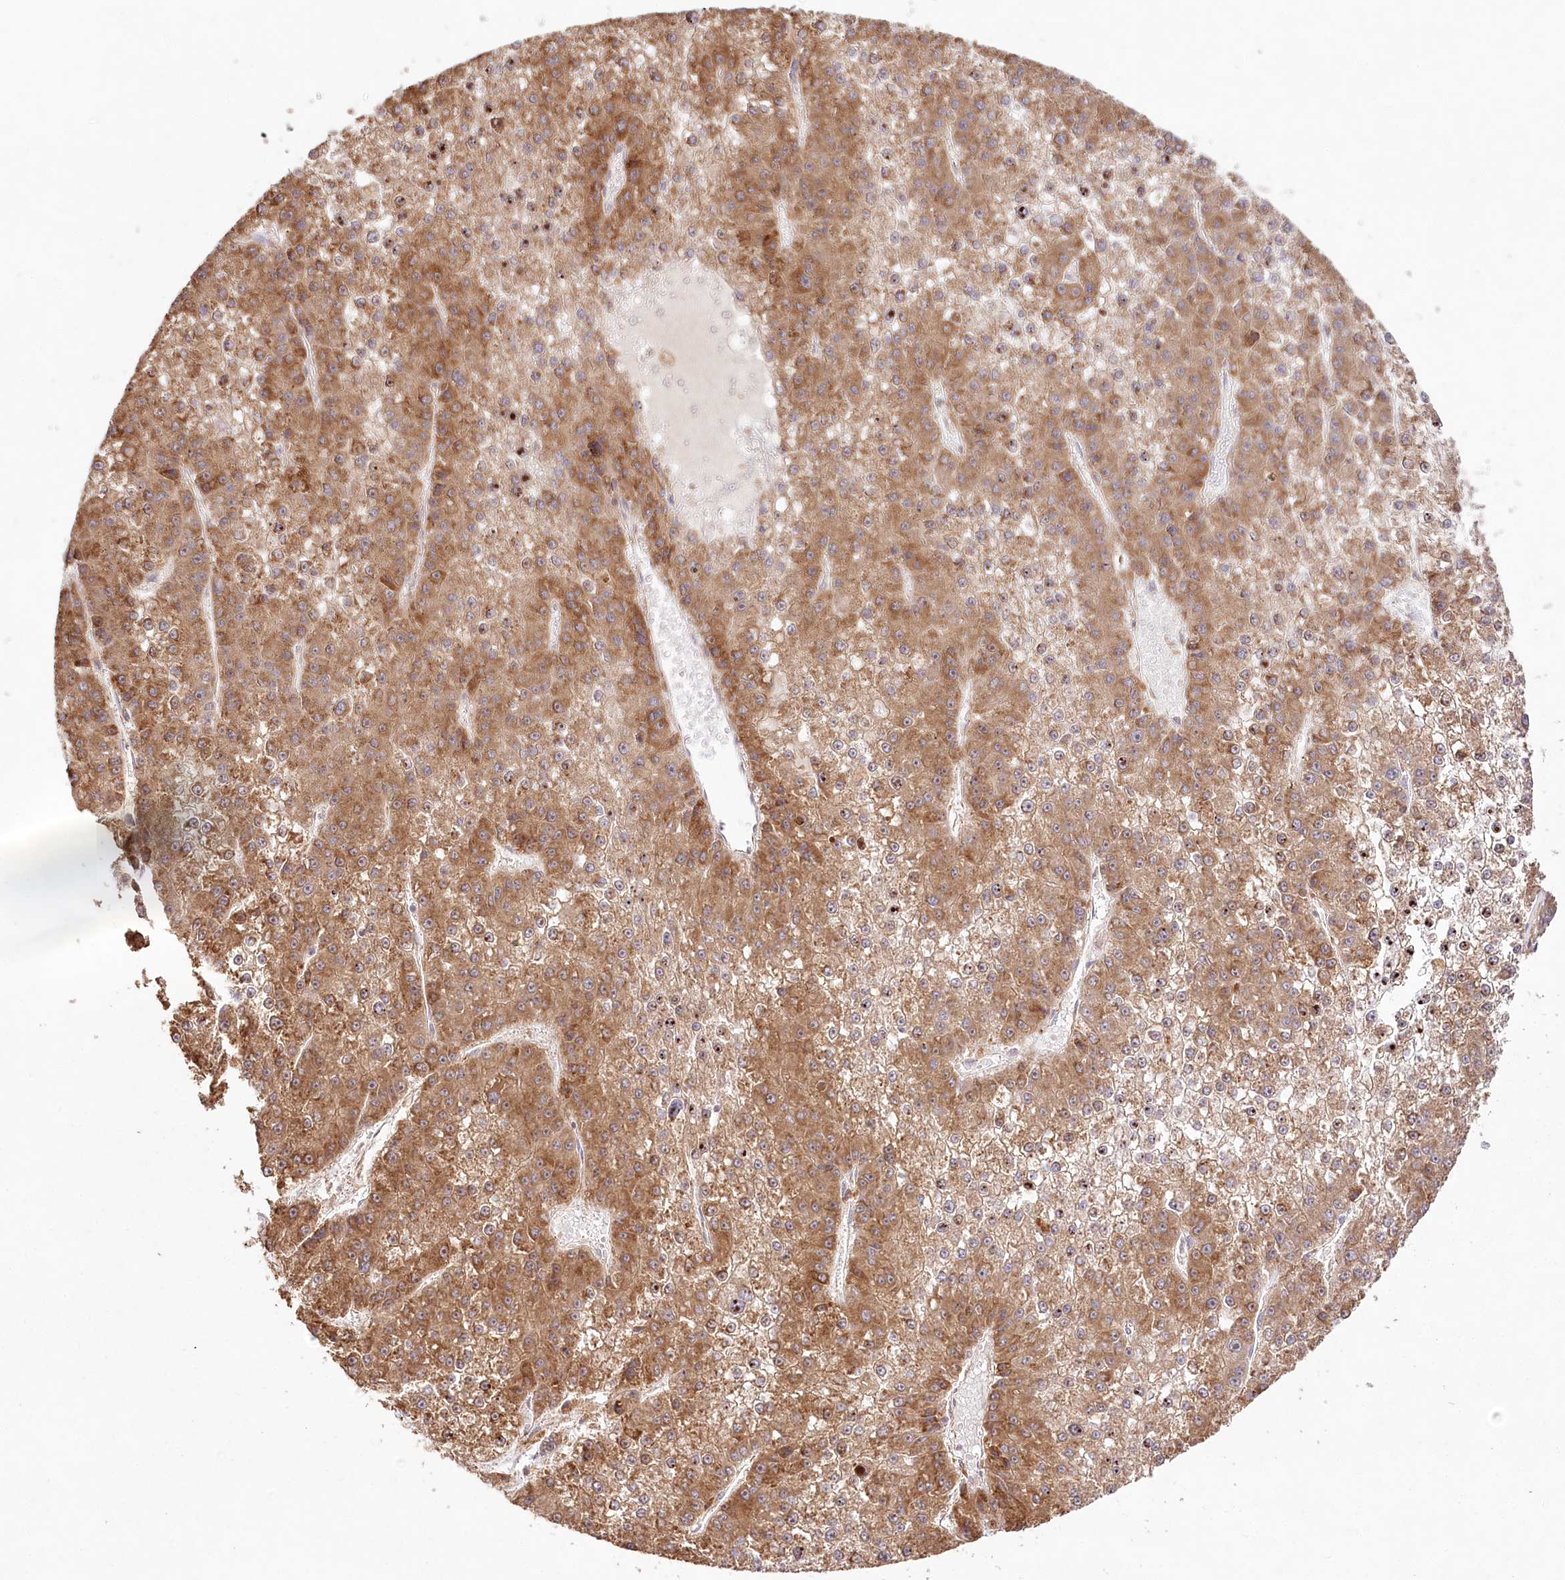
{"staining": {"intensity": "moderate", "quantity": ">75%", "location": "cytoplasmic/membranous"}, "tissue": "liver cancer", "cell_type": "Tumor cells", "image_type": "cancer", "snomed": [{"axis": "morphology", "description": "Carcinoma, Hepatocellular, NOS"}, {"axis": "topography", "description": "Liver"}], "caption": "Moderate cytoplasmic/membranous positivity for a protein is seen in approximately >75% of tumor cells of liver cancer (hepatocellular carcinoma) using immunohistochemistry (IHC).", "gene": "DMXL1", "patient": {"sex": "female", "age": 73}}